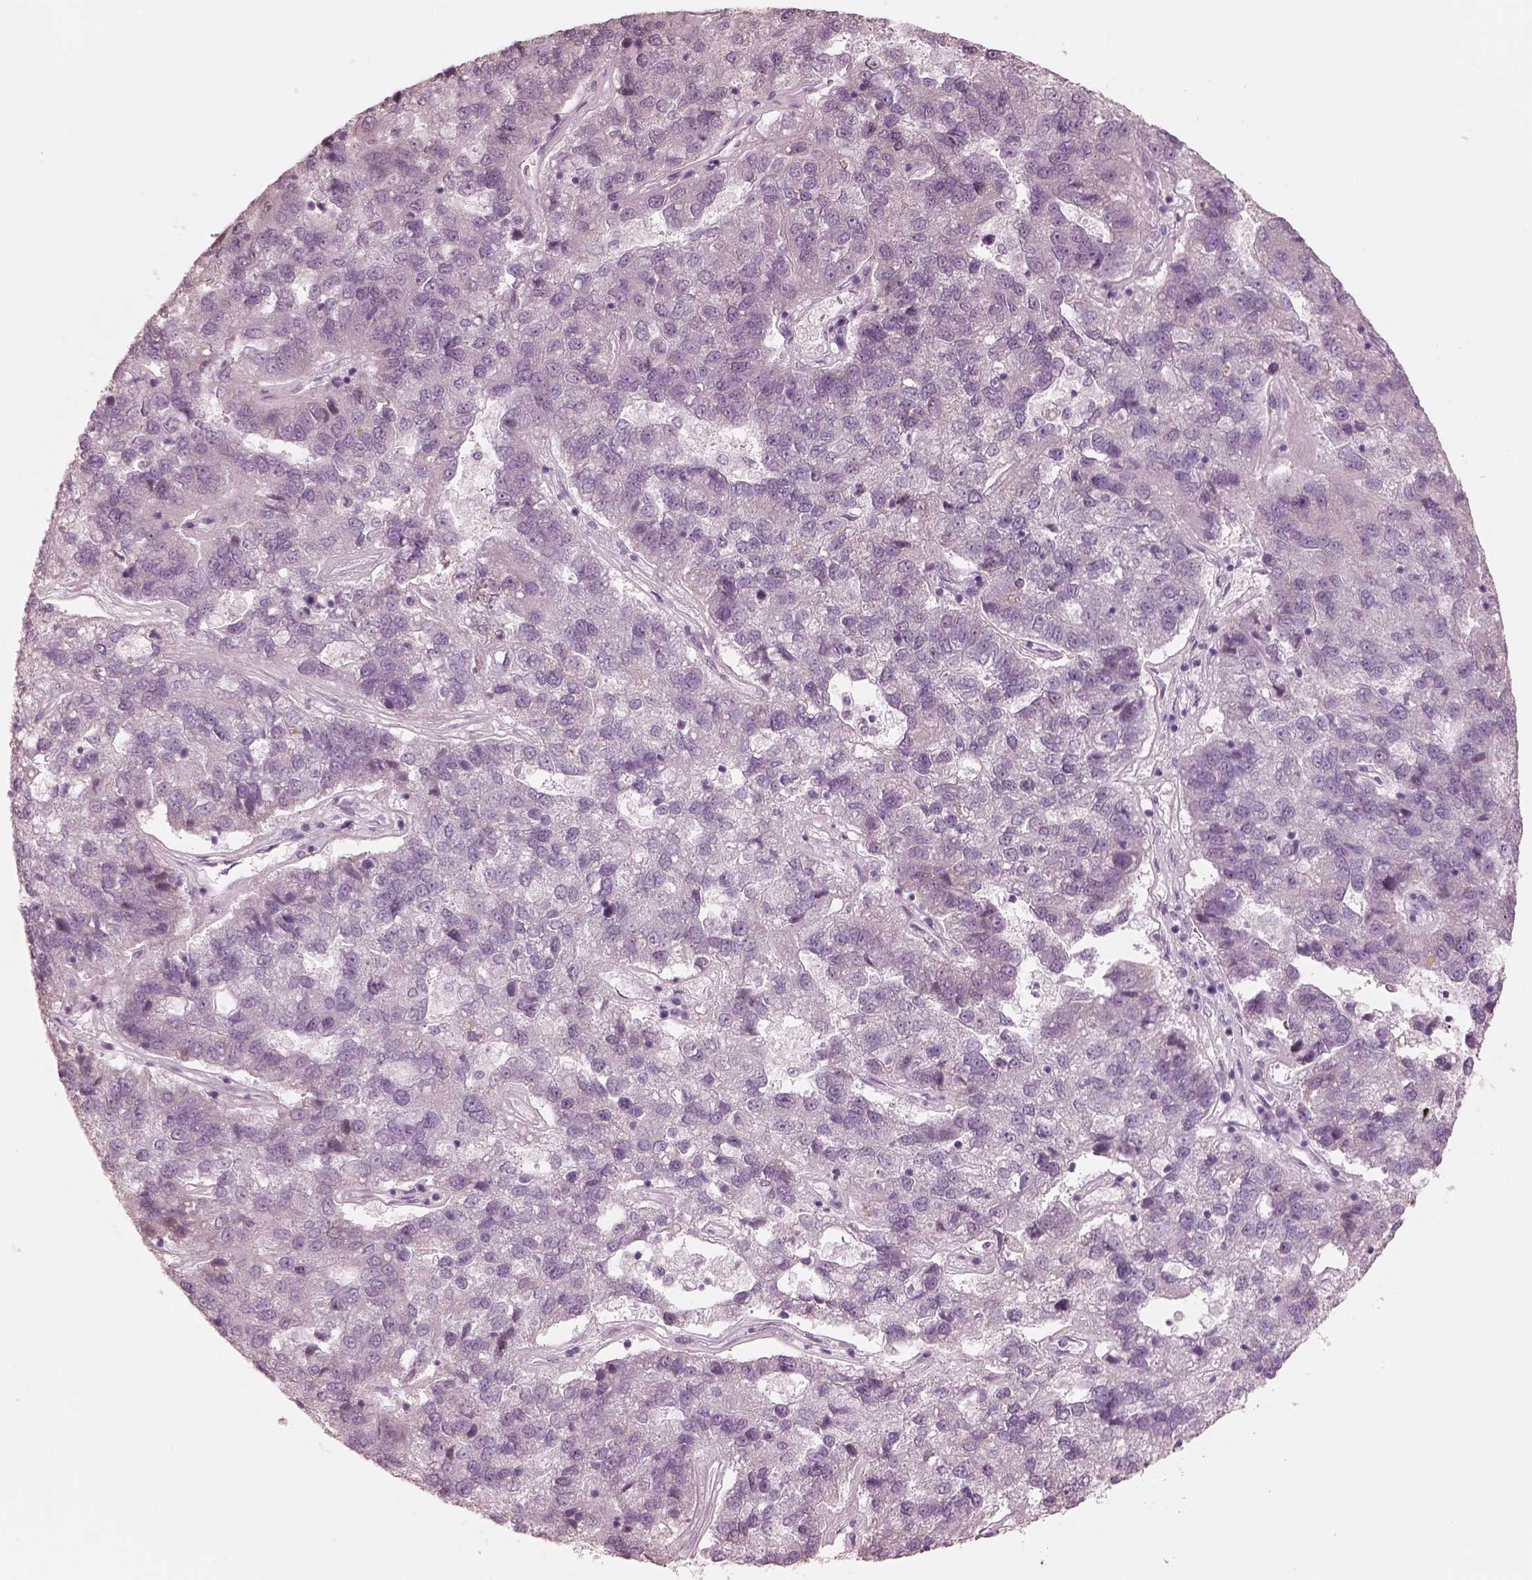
{"staining": {"intensity": "negative", "quantity": "none", "location": "none"}, "tissue": "pancreatic cancer", "cell_type": "Tumor cells", "image_type": "cancer", "snomed": [{"axis": "morphology", "description": "Adenocarcinoma, NOS"}, {"axis": "topography", "description": "Pancreas"}], "caption": "A high-resolution histopathology image shows immunohistochemistry (IHC) staining of adenocarcinoma (pancreatic), which exhibits no significant expression in tumor cells. (Stains: DAB (3,3'-diaminobenzidine) immunohistochemistry with hematoxylin counter stain, Microscopy: brightfield microscopy at high magnification).", "gene": "PON3", "patient": {"sex": "female", "age": 61}}